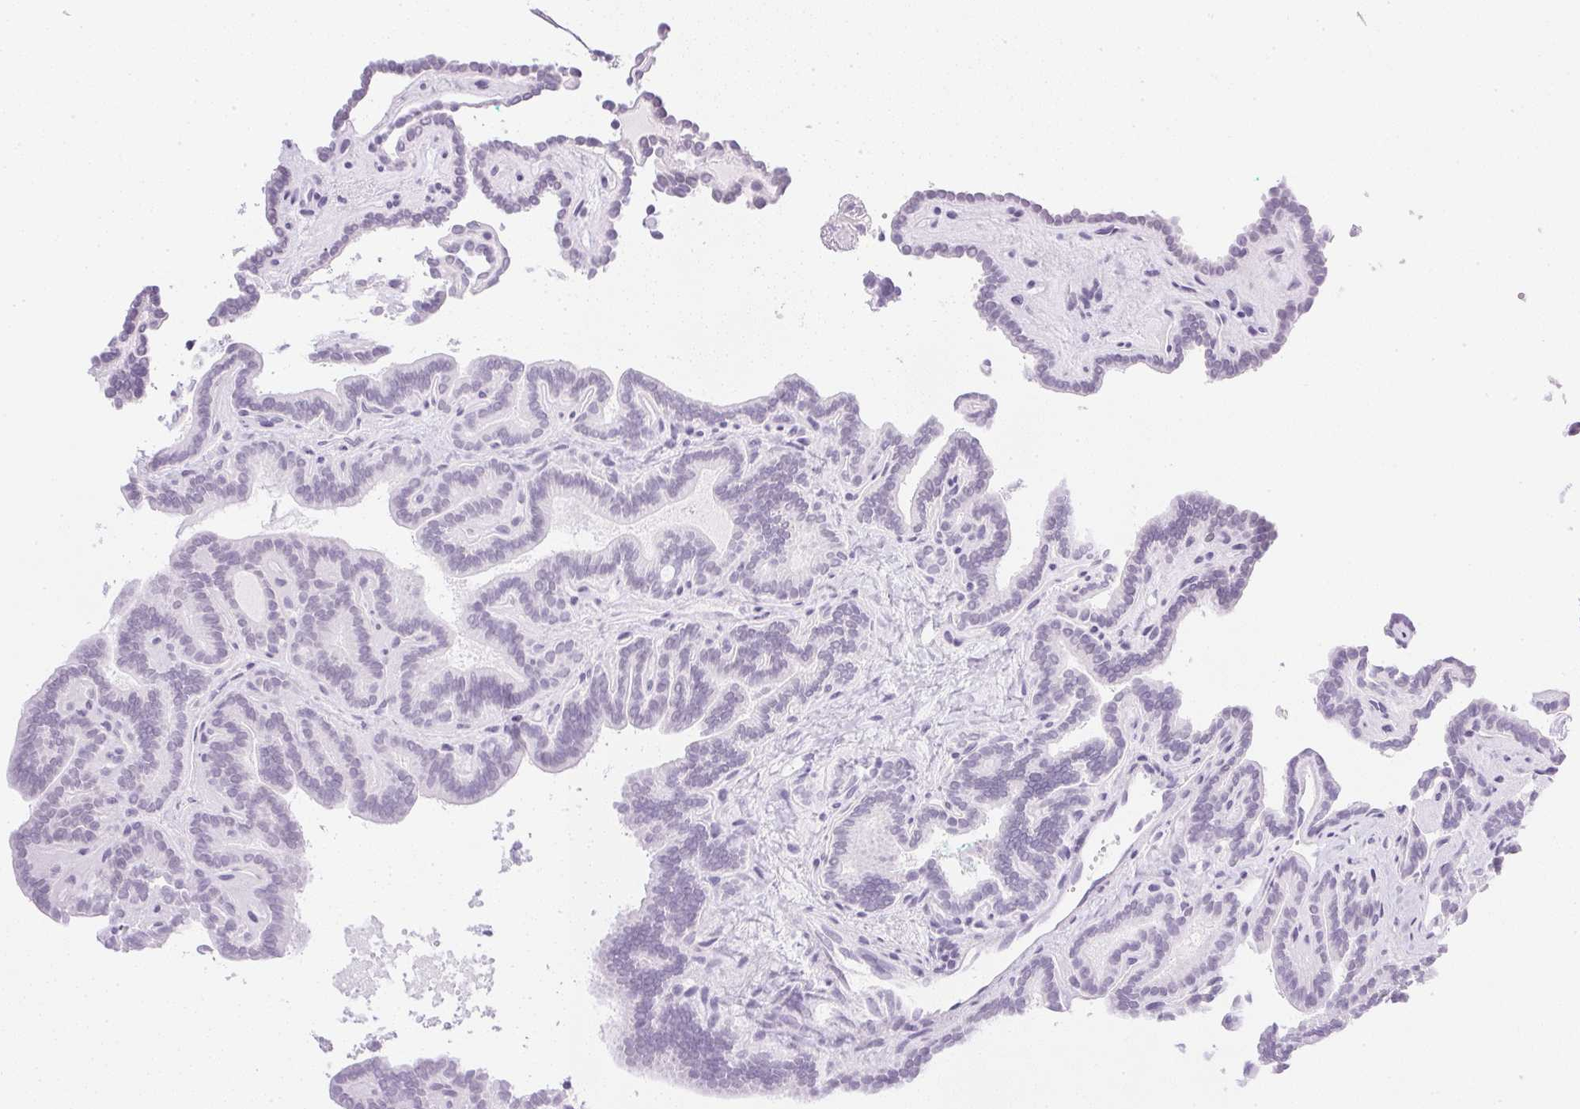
{"staining": {"intensity": "negative", "quantity": "none", "location": "none"}, "tissue": "thyroid cancer", "cell_type": "Tumor cells", "image_type": "cancer", "snomed": [{"axis": "morphology", "description": "Papillary adenocarcinoma, NOS"}, {"axis": "topography", "description": "Thyroid gland"}], "caption": "IHC micrograph of neoplastic tissue: papillary adenocarcinoma (thyroid) stained with DAB reveals no significant protein expression in tumor cells.", "gene": "CPB1", "patient": {"sex": "female", "age": 21}}